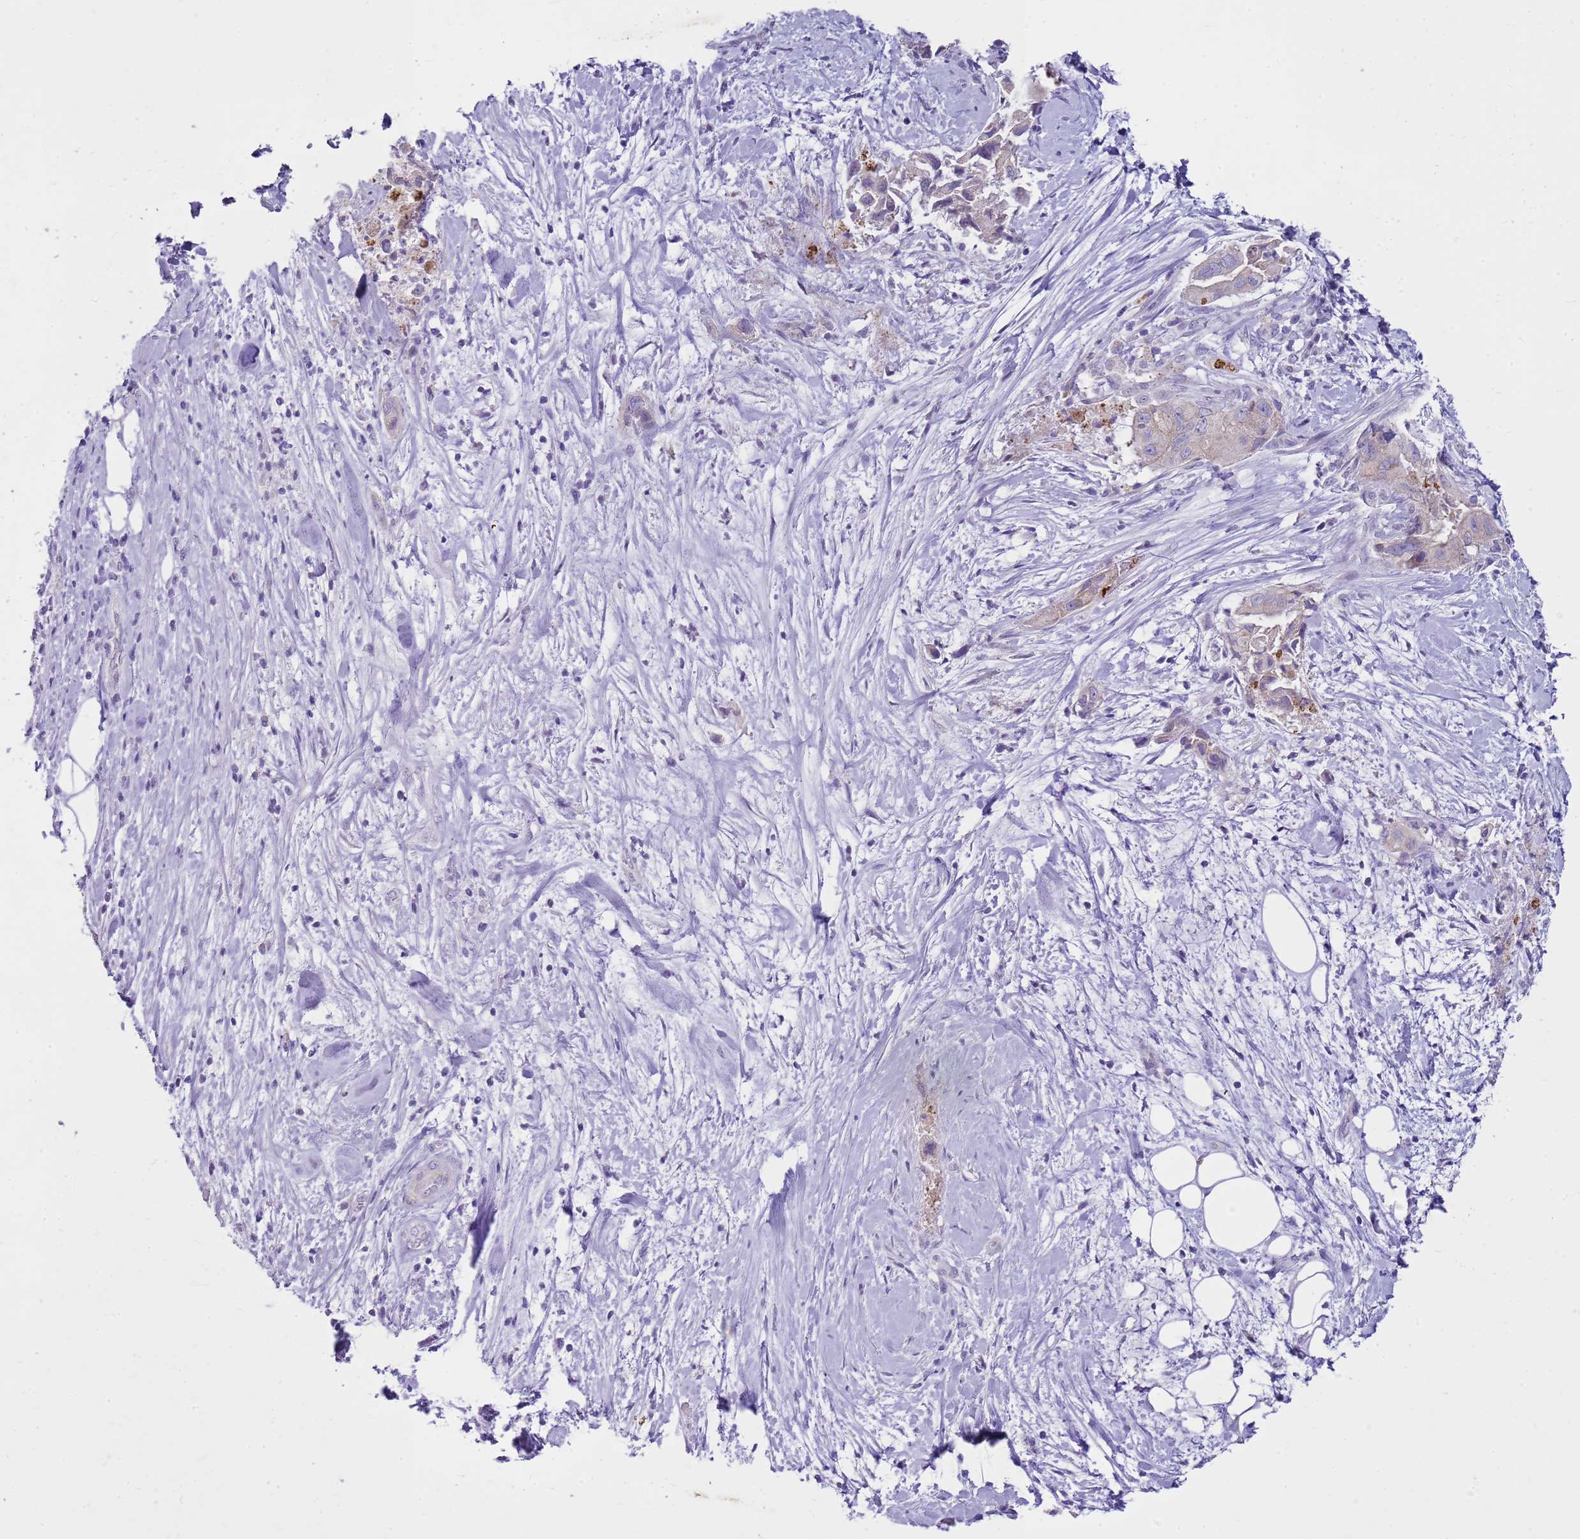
{"staining": {"intensity": "weak", "quantity": "<25%", "location": "cytoplasmic/membranous"}, "tissue": "pancreatic cancer", "cell_type": "Tumor cells", "image_type": "cancer", "snomed": [{"axis": "morphology", "description": "Adenocarcinoma, NOS"}, {"axis": "topography", "description": "Pancreas"}], "caption": "Pancreatic cancer (adenocarcinoma) was stained to show a protein in brown. There is no significant staining in tumor cells.", "gene": "FABP2", "patient": {"sex": "female", "age": 78}}